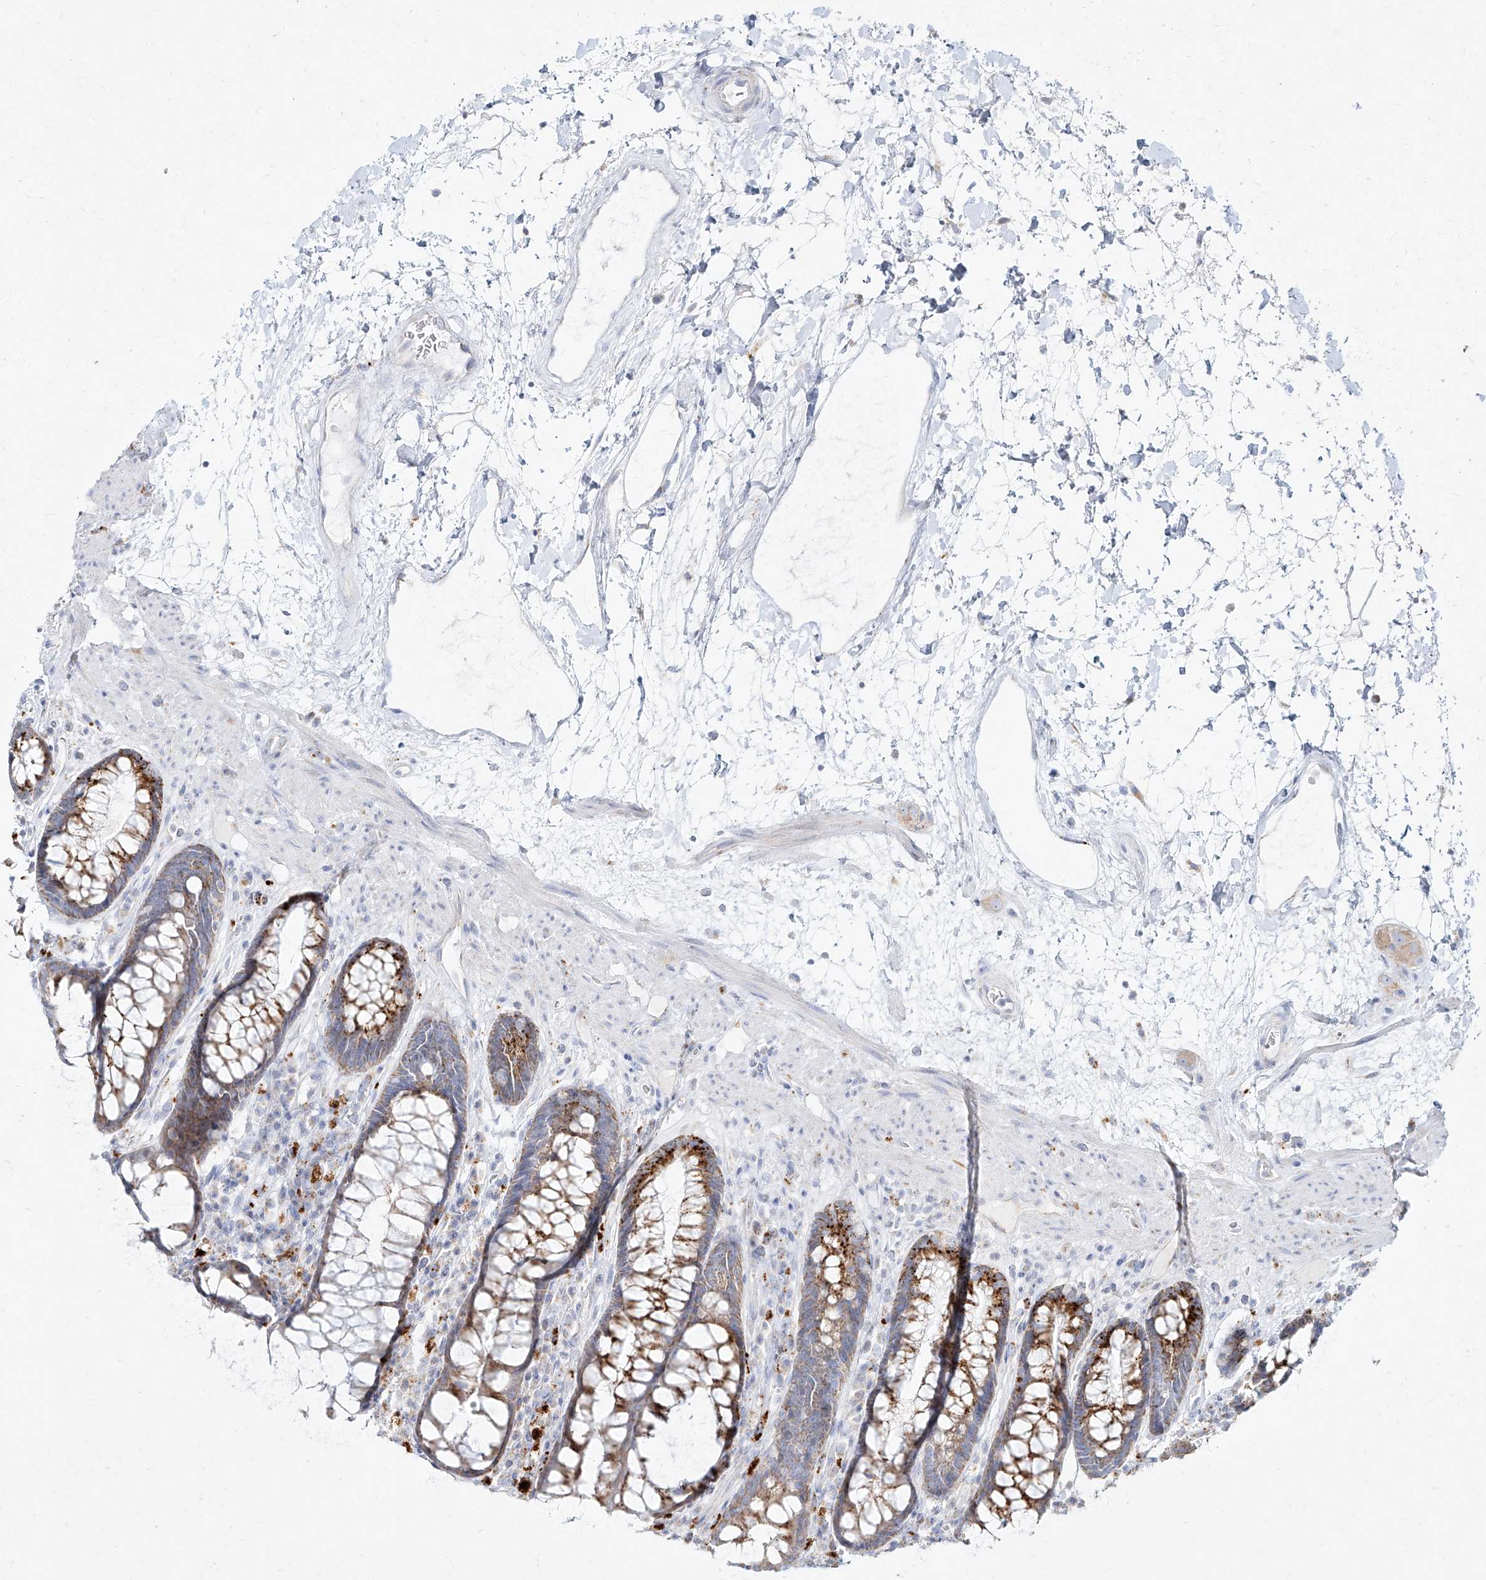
{"staining": {"intensity": "moderate", "quantity": ">75%", "location": "cytoplasmic/membranous"}, "tissue": "rectum", "cell_type": "Glandular cells", "image_type": "normal", "snomed": [{"axis": "morphology", "description": "Normal tissue, NOS"}, {"axis": "topography", "description": "Rectum"}], "caption": "Protein staining of unremarkable rectum displays moderate cytoplasmic/membranous staining in approximately >75% of glandular cells. Using DAB (brown) and hematoxylin (blue) stains, captured at high magnification using brightfield microscopy.", "gene": "MTX2", "patient": {"sex": "male", "age": 64}}